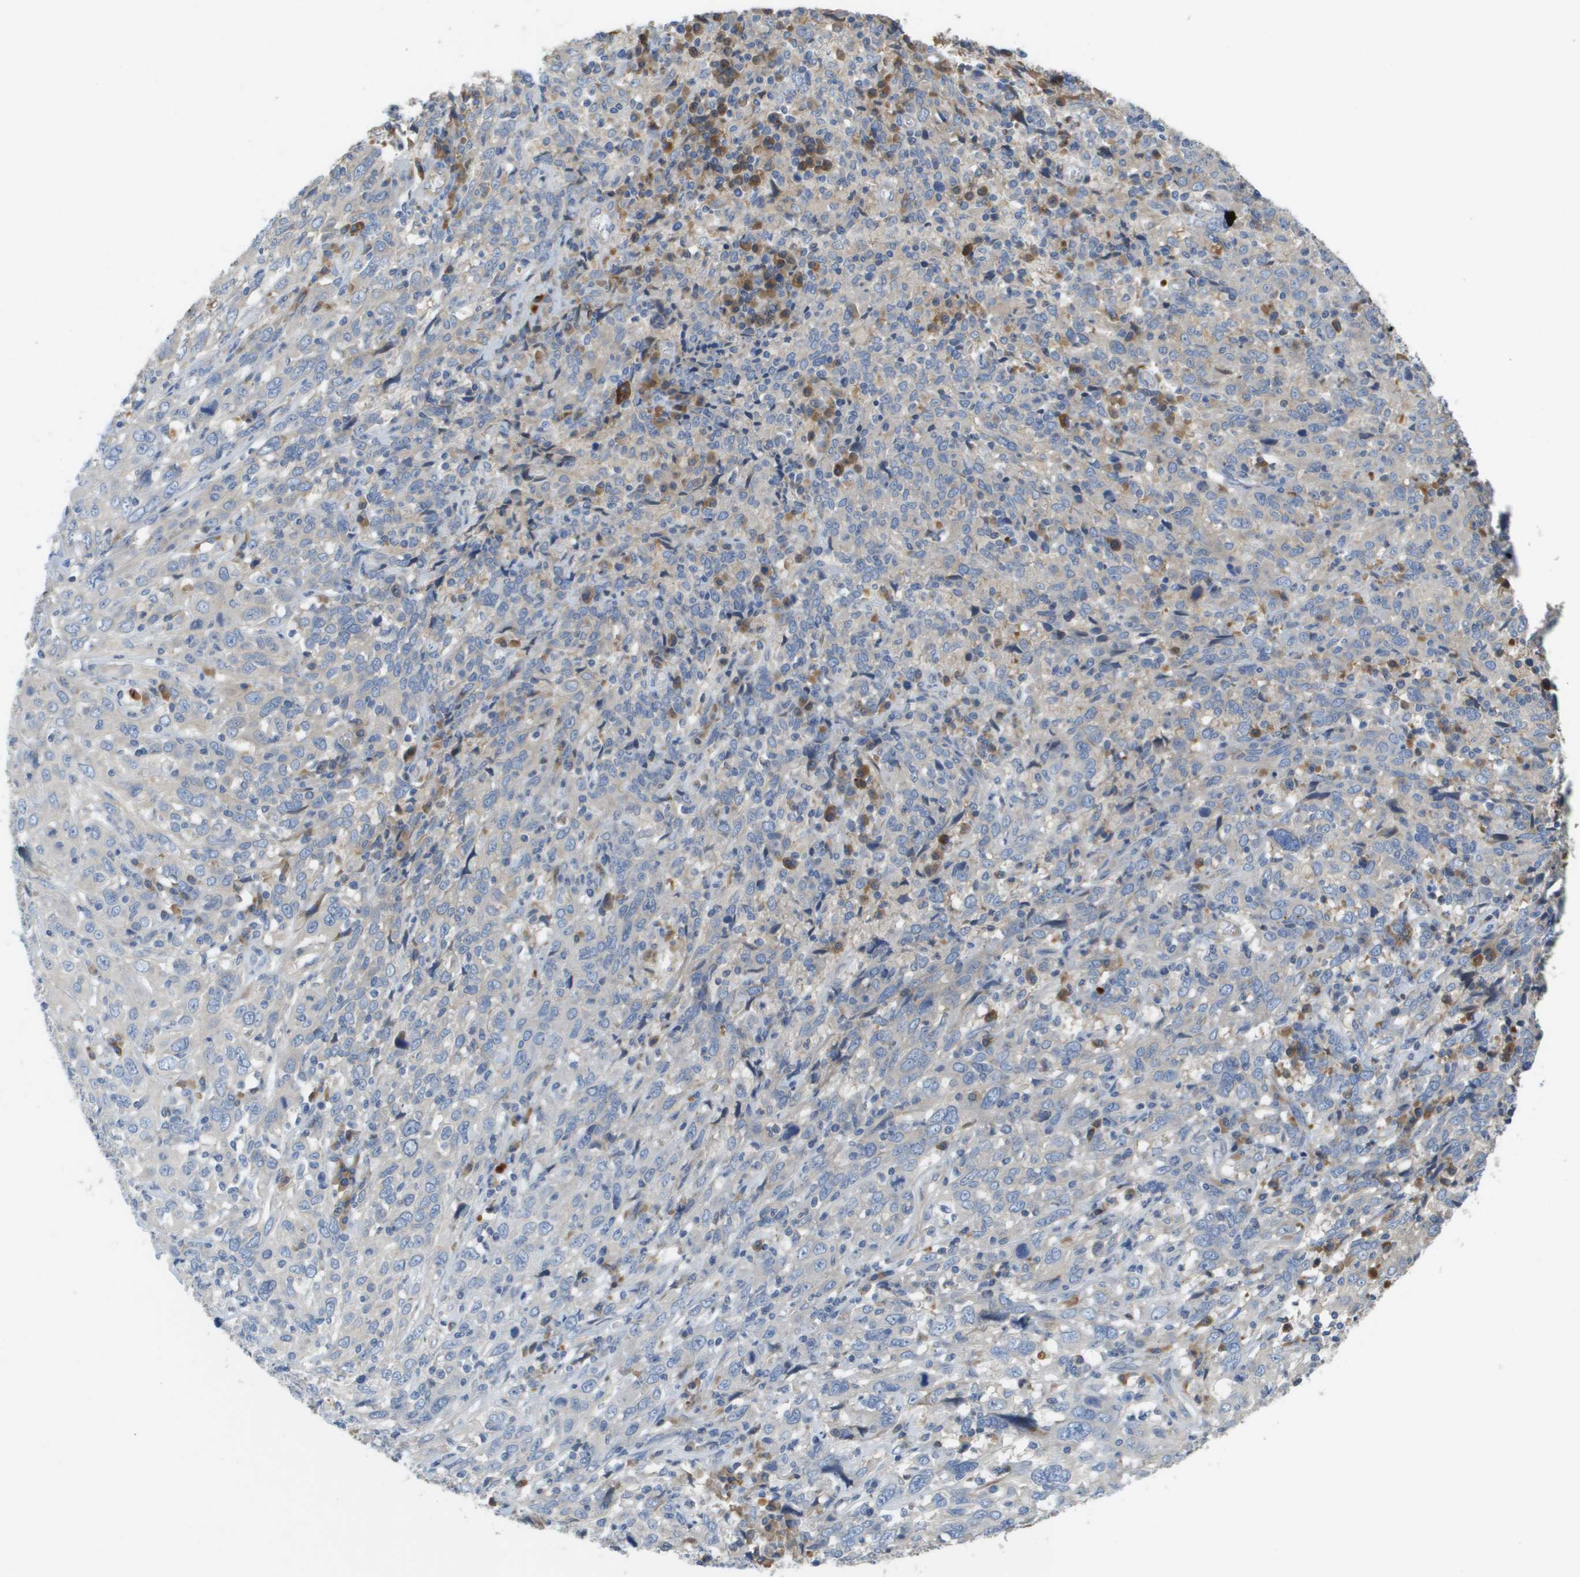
{"staining": {"intensity": "negative", "quantity": "none", "location": "none"}, "tissue": "cervical cancer", "cell_type": "Tumor cells", "image_type": "cancer", "snomed": [{"axis": "morphology", "description": "Squamous cell carcinoma, NOS"}, {"axis": "topography", "description": "Cervix"}], "caption": "High magnification brightfield microscopy of cervical cancer (squamous cell carcinoma) stained with DAB (3,3'-diaminobenzidine) (brown) and counterstained with hematoxylin (blue): tumor cells show no significant positivity. The staining is performed using DAB brown chromogen with nuclei counter-stained in using hematoxylin.", "gene": "CASP10", "patient": {"sex": "female", "age": 46}}